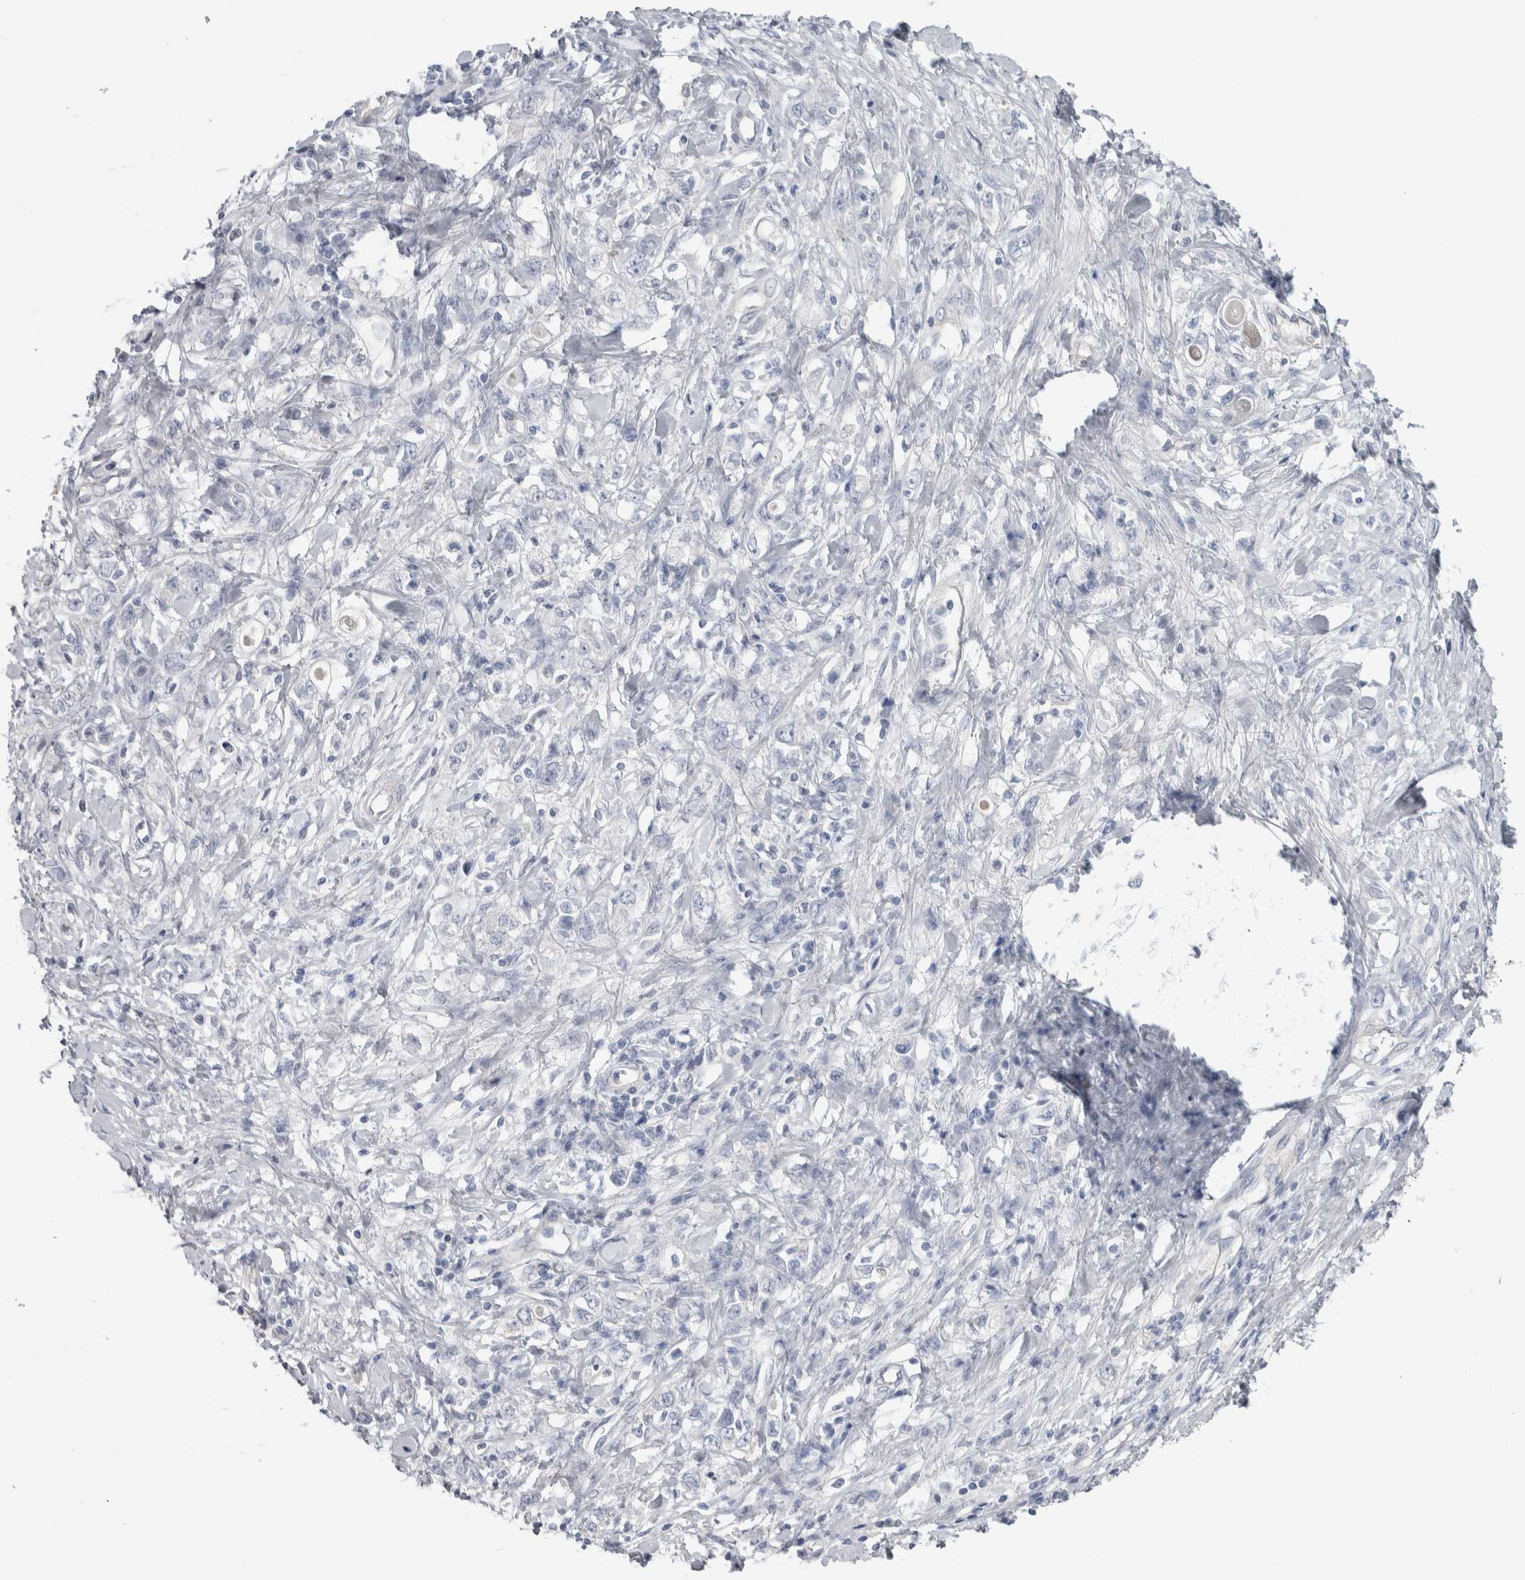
{"staining": {"intensity": "negative", "quantity": "none", "location": "none"}, "tissue": "stomach cancer", "cell_type": "Tumor cells", "image_type": "cancer", "snomed": [{"axis": "morphology", "description": "Adenocarcinoma, NOS"}, {"axis": "topography", "description": "Stomach"}], "caption": "Immunohistochemistry (IHC) image of neoplastic tissue: human adenocarcinoma (stomach) stained with DAB (3,3'-diaminobenzidine) shows no significant protein expression in tumor cells.", "gene": "GPHN", "patient": {"sex": "female", "age": 76}}